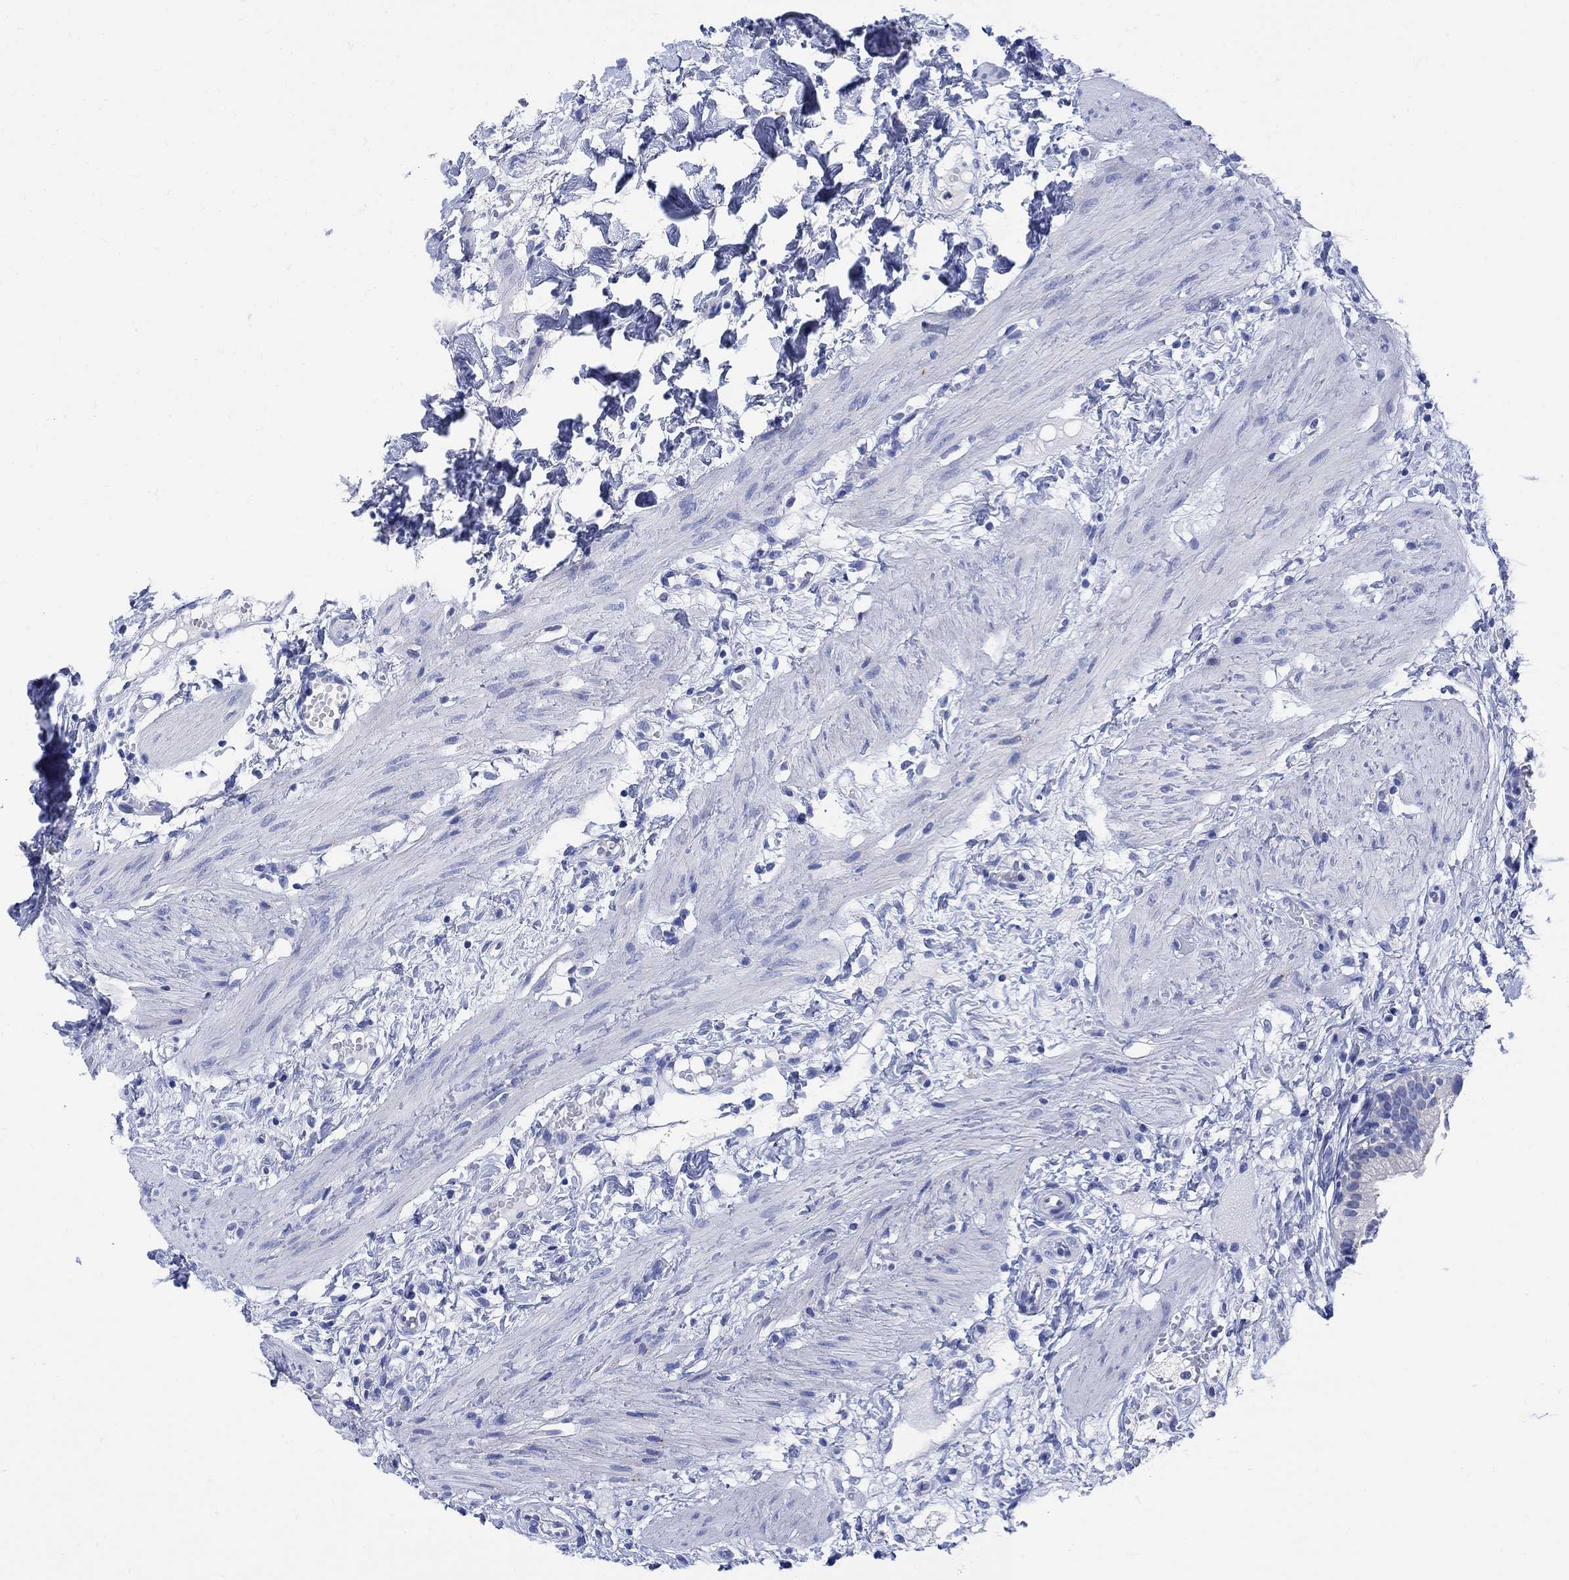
{"staining": {"intensity": "negative", "quantity": "none", "location": "none"}, "tissue": "gallbladder", "cell_type": "Glandular cells", "image_type": "normal", "snomed": [{"axis": "morphology", "description": "Normal tissue, NOS"}, {"axis": "topography", "description": "Gallbladder"}], "caption": "IHC micrograph of unremarkable gallbladder: gallbladder stained with DAB shows no significant protein positivity in glandular cells.", "gene": "MYL1", "patient": {"sex": "female", "age": 24}}